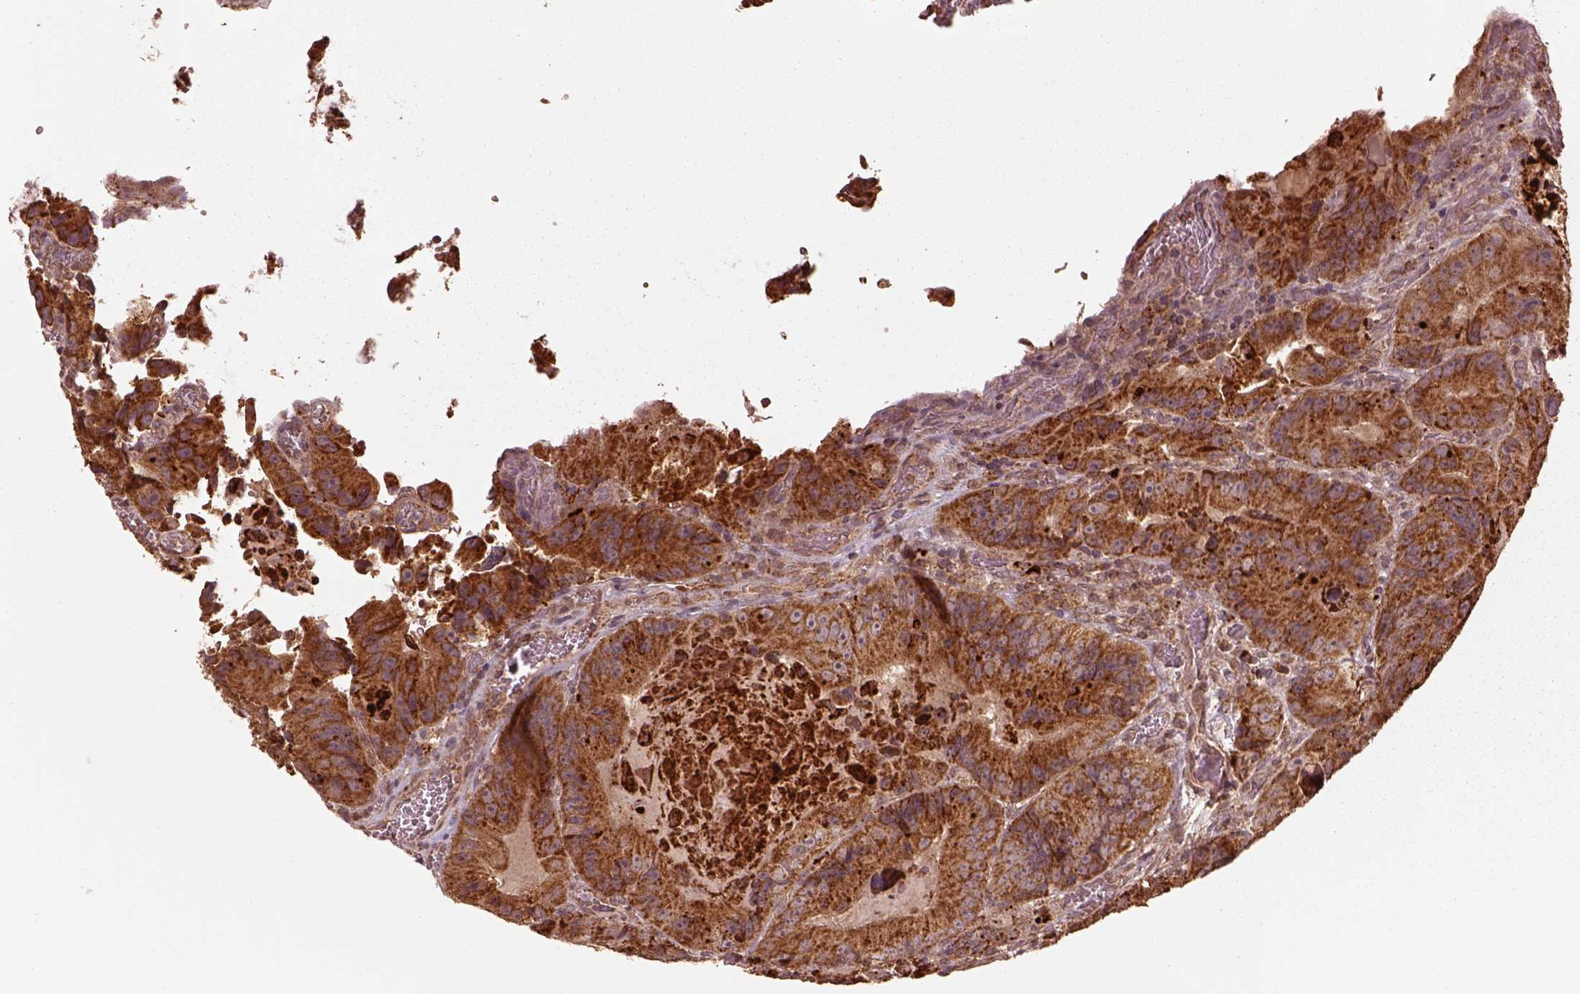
{"staining": {"intensity": "strong", "quantity": ">75%", "location": "cytoplasmic/membranous"}, "tissue": "colorectal cancer", "cell_type": "Tumor cells", "image_type": "cancer", "snomed": [{"axis": "morphology", "description": "Adenocarcinoma, NOS"}, {"axis": "topography", "description": "Colon"}], "caption": "Immunohistochemistry image of neoplastic tissue: colorectal adenocarcinoma stained using IHC reveals high levels of strong protein expression localized specifically in the cytoplasmic/membranous of tumor cells, appearing as a cytoplasmic/membranous brown color.", "gene": "SEL1L3", "patient": {"sex": "female", "age": 86}}